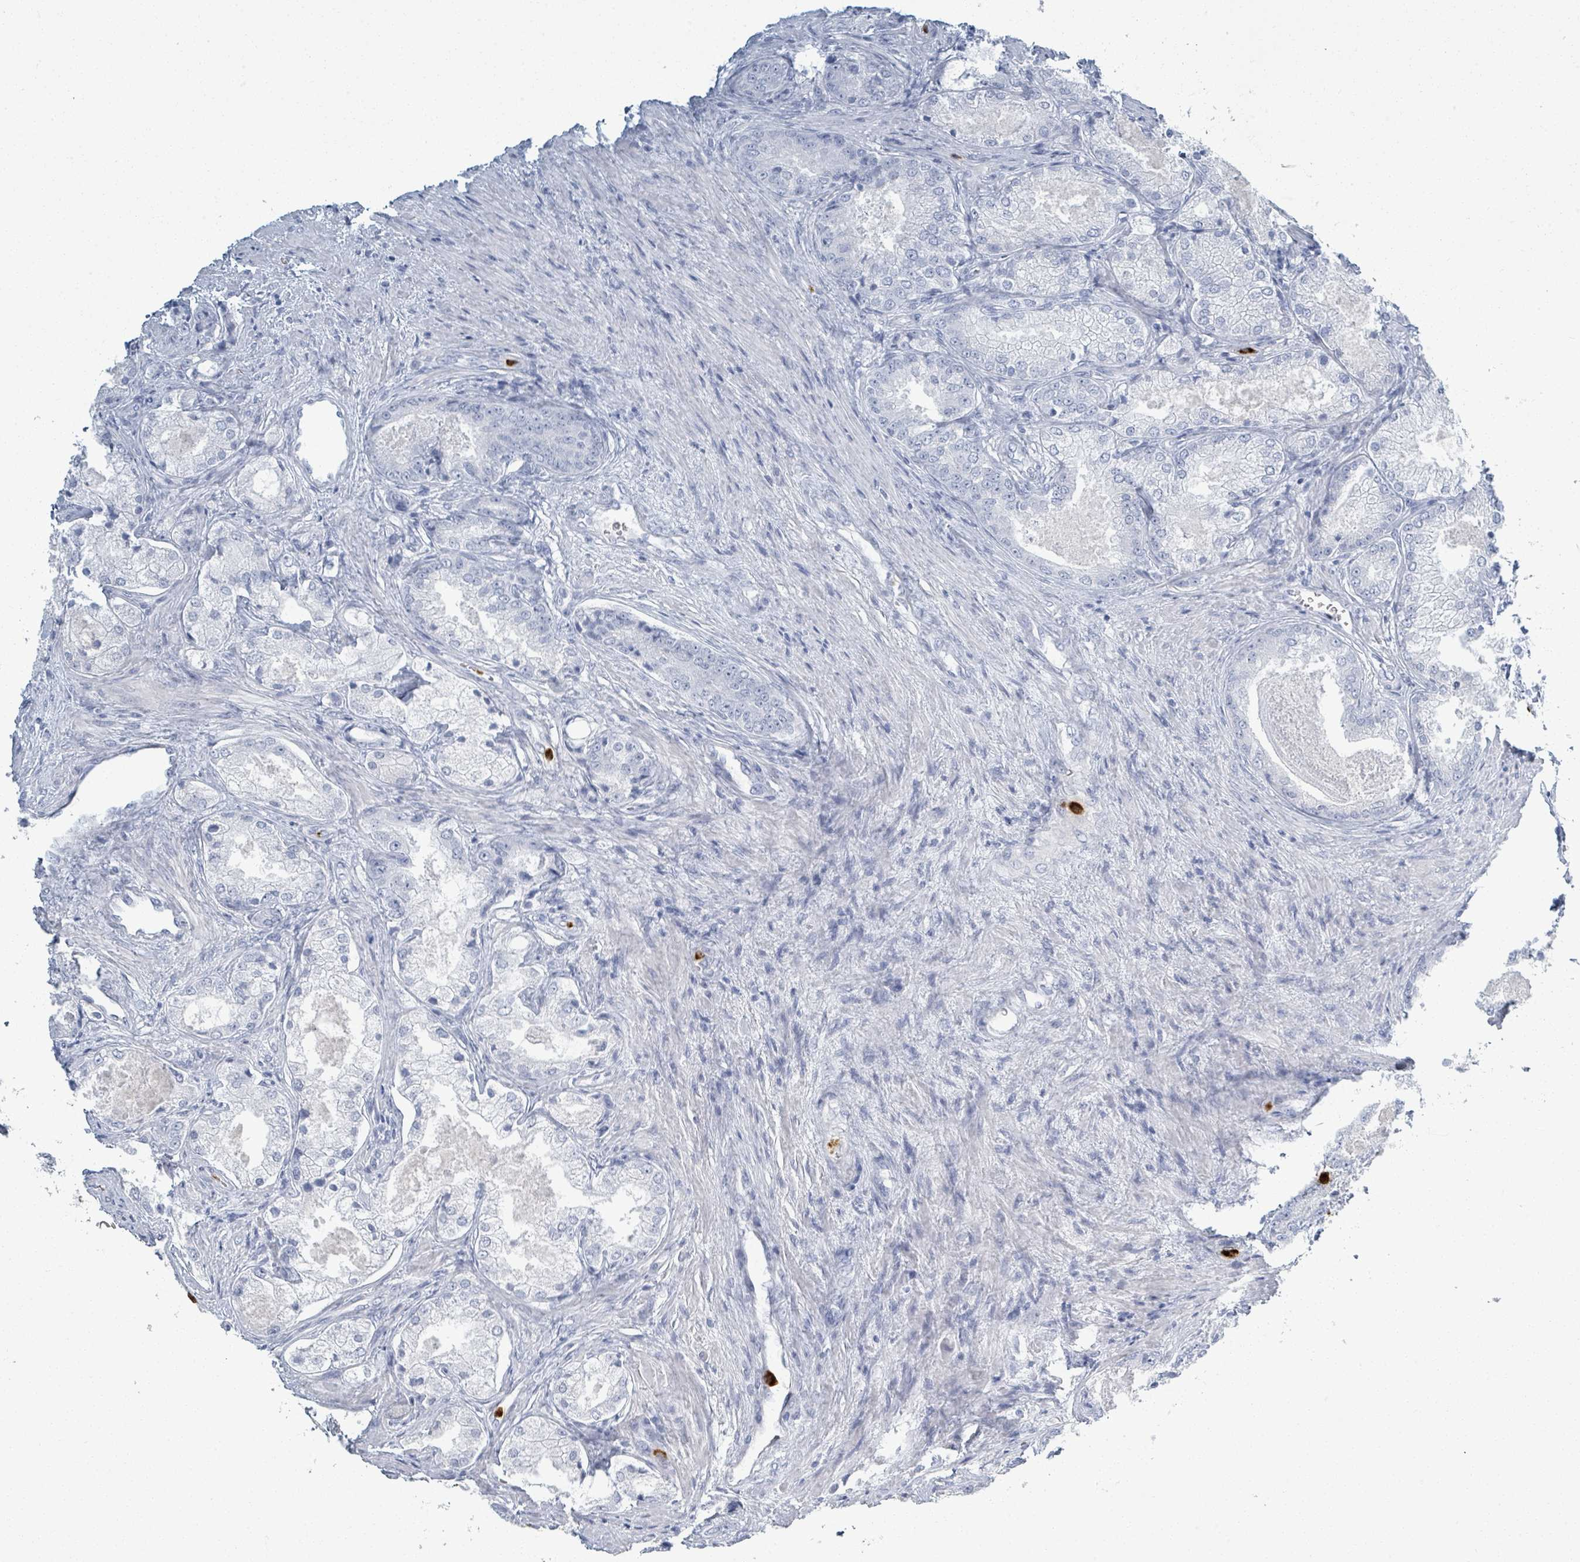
{"staining": {"intensity": "negative", "quantity": "none", "location": "none"}, "tissue": "prostate cancer", "cell_type": "Tumor cells", "image_type": "cancer", "snomed": [{"axis": "morphology", "description": "Adenocarcinoma, Low grade"}, {"axis": "topography", "description": "Prostate"}], "caption": "DAB (3,3'-diaminobenzidine) immunohistochemical staining of human prostate cancer (low-grade adenocarcinoma) displays no significant expression in tumor cells.", "gene": "DEFA4", "patient": {"sex": "male", "age": 68}}